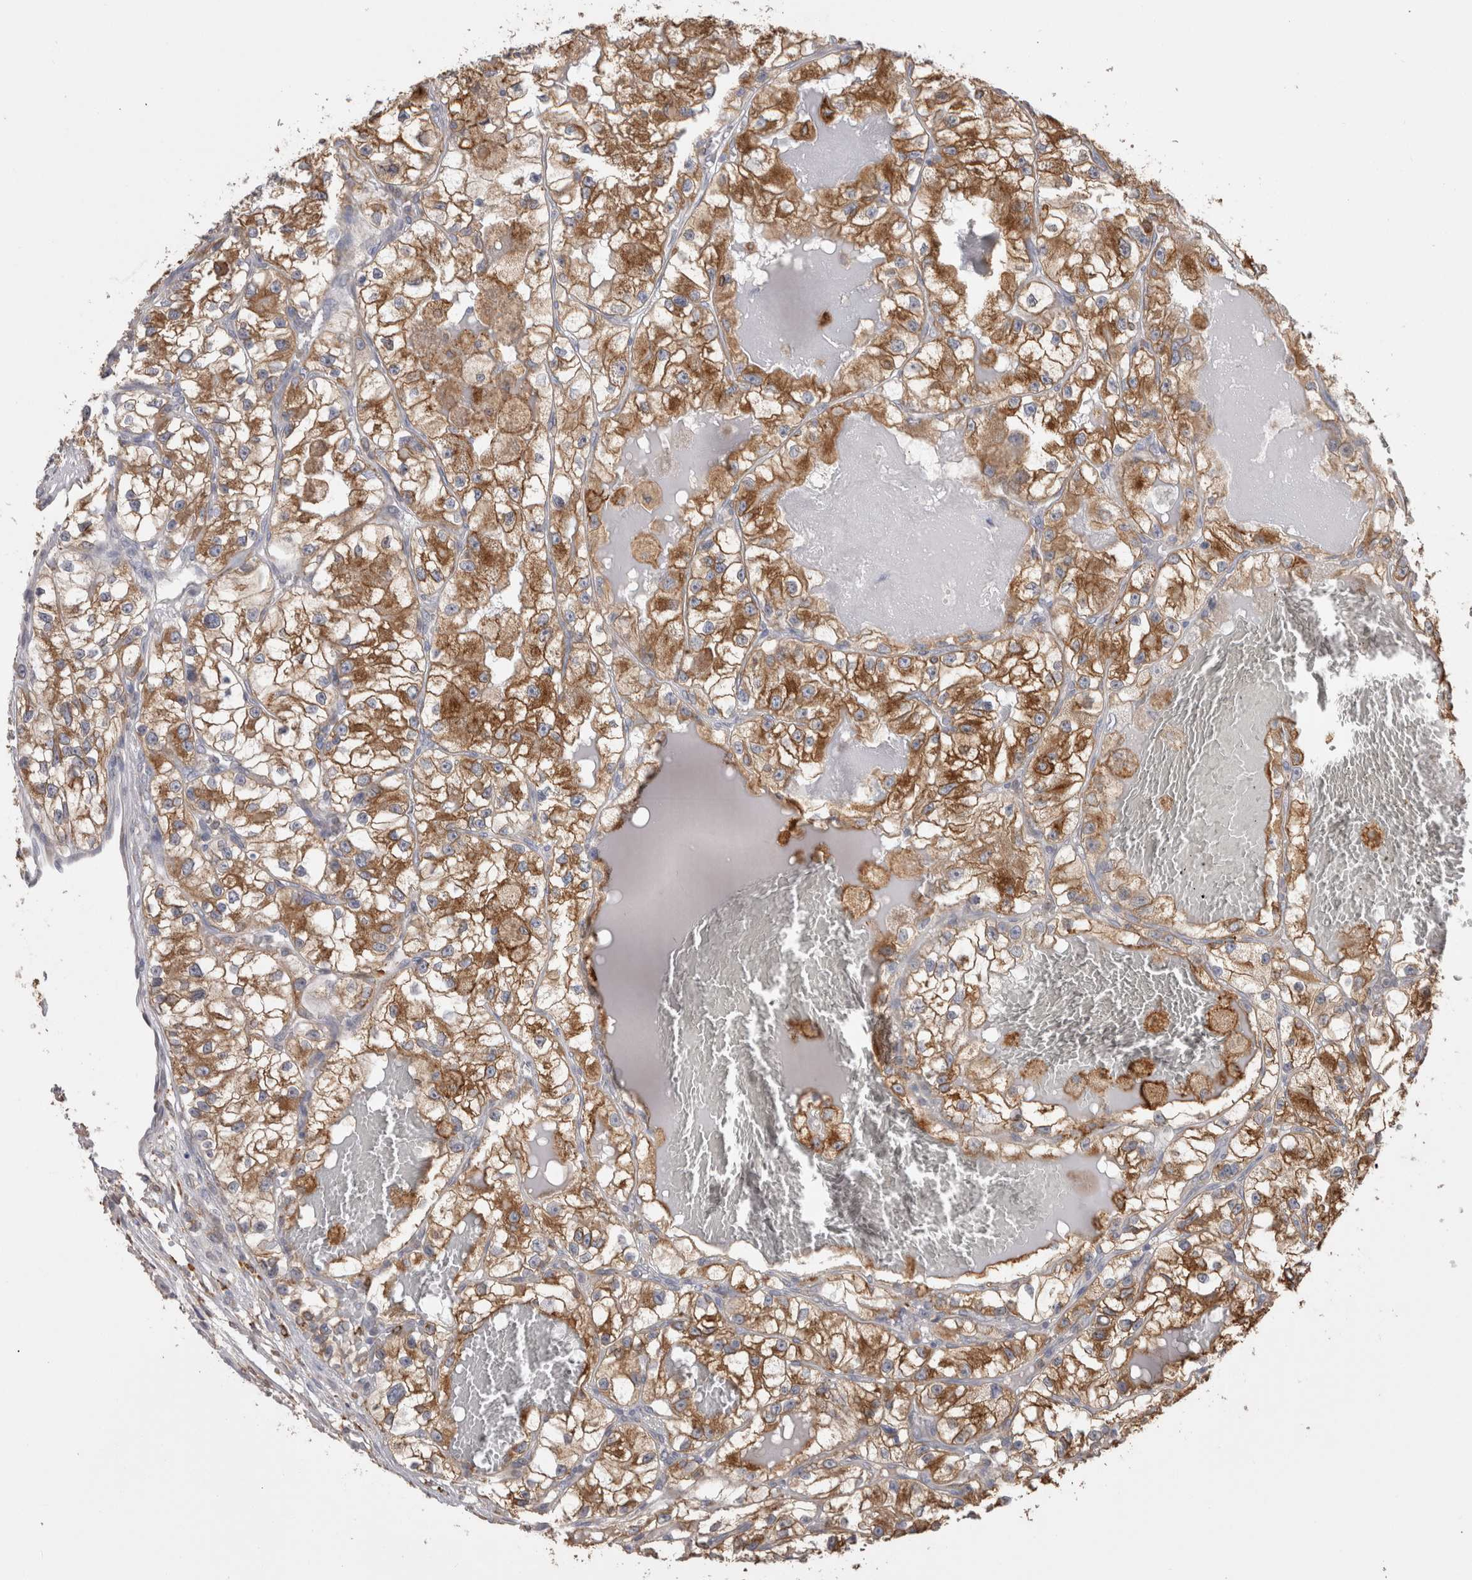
{"staining": {"intensity": "moderate", "quantity": ">75%", "location": "cytoplasmic/membranous"}, "tissue": "renal cancer", "cell_type": "Tumor cells", "image_type": "cancer", "snomed": [{"axis": "morphology", "description": "Adenocarcinoma, NOS"}, {"axis": "topography", "description": "Kidney"}], "caption": "The micrograph demonstrates a brown stain indicating the presence of a protein in the cytoplasmic/membranous of tumor cells in renal cancer (adenocarcinoma). The staining was performed using DAB (3,3'-diaminobenzidine) to visualize the protein expression in brown, while the nuclei were stained in blue with hematoxylin (Magnification: 20x).", "gene": "LRPAP1", "patient": {"sex": "female", "age": 57}}